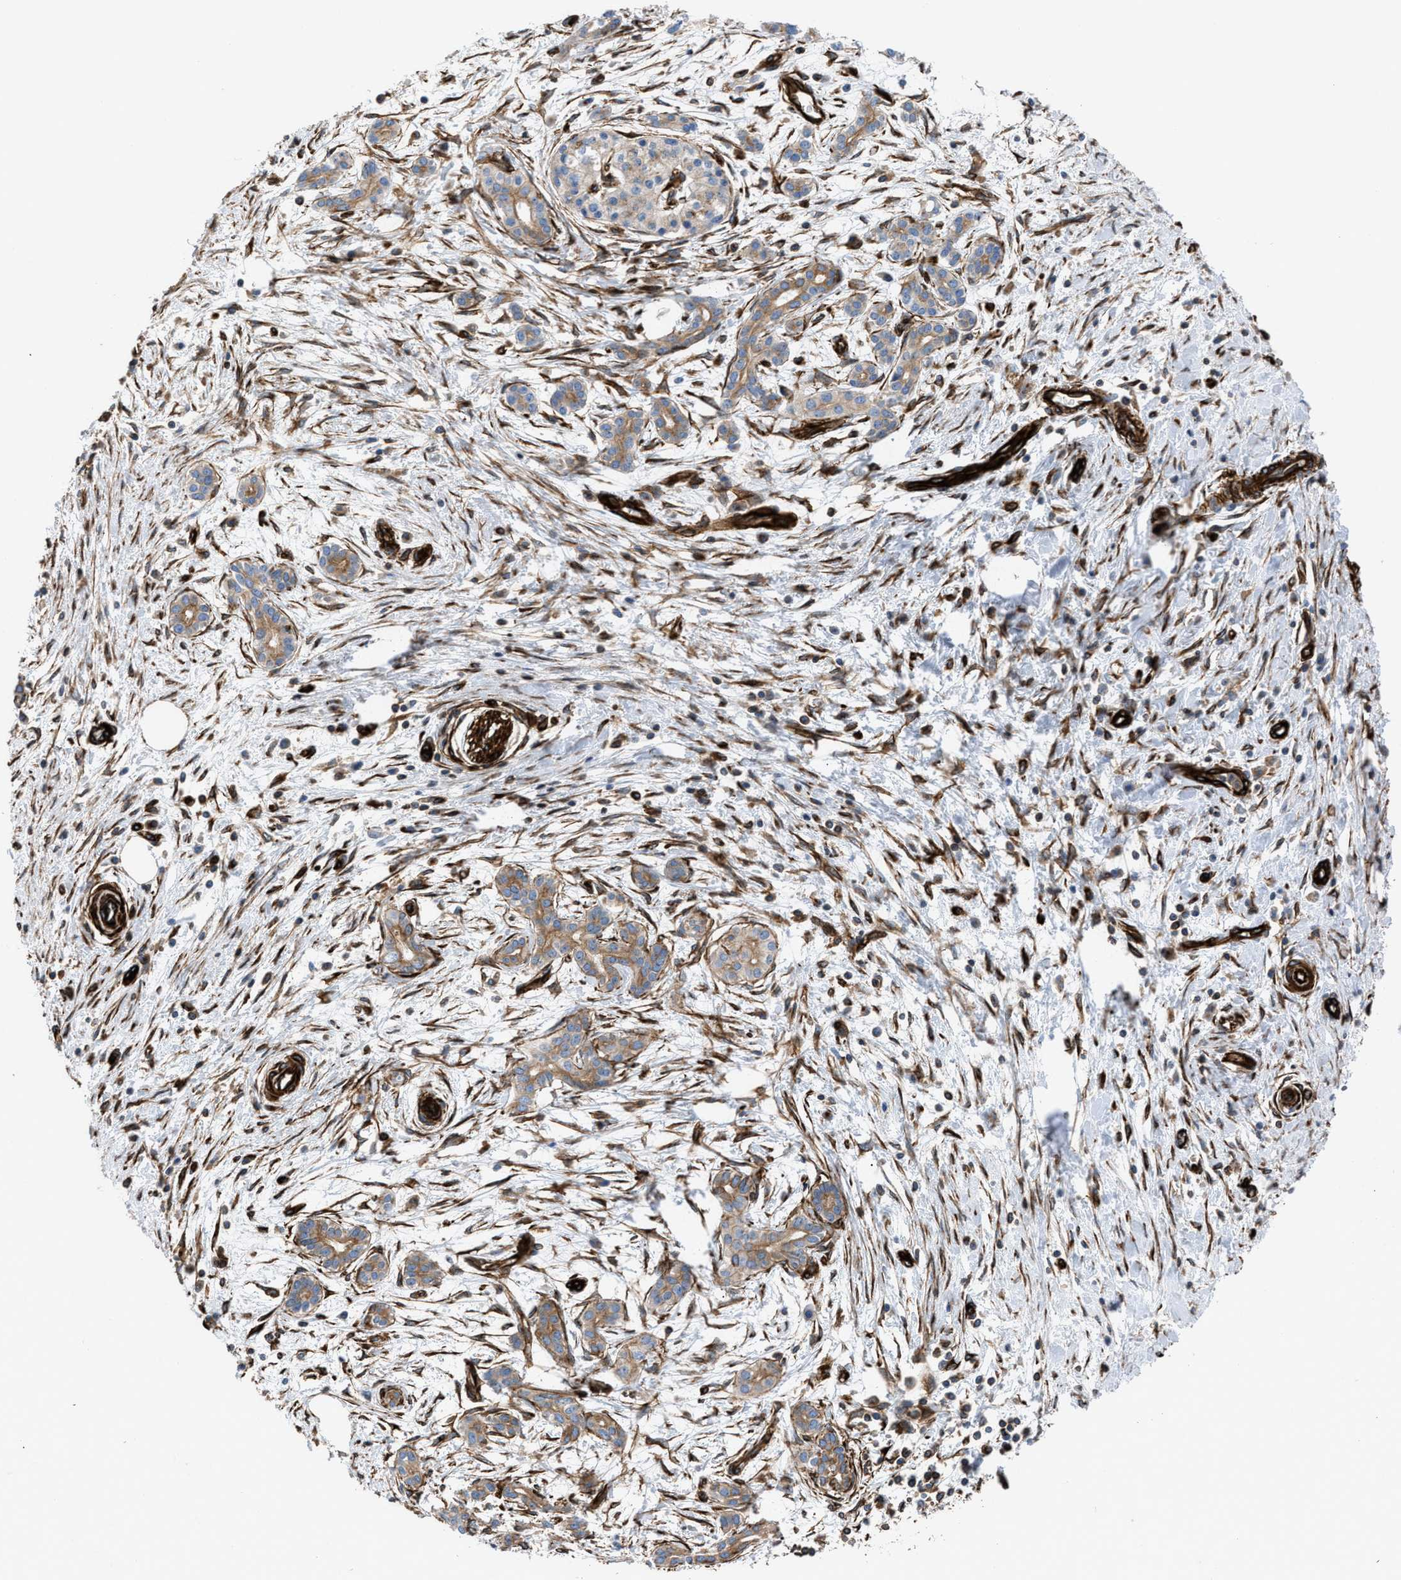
{"staining": {"intensity": "moderate", "quantity": ">75%", "location": "cytoplasmic/membranous"}, "tissue": "pancreatic cancer", "cell_type": "Tumor cells", "image_type": "cancer", "snomed": [{"axis": "morphology", "description": "Adenocarcinoma, NOS"}, {"axis": "topography", "description": "Pancreas"}], "caption": "The image reveals immunohistochemical staining of pancreatic adenocarcinoma. There is moderate cytoplasmic/membranous staining is seen in approximately >75% of tumor cells.", "gene": "PTPRE", "patient": {"sex": "female", "age": 70}}